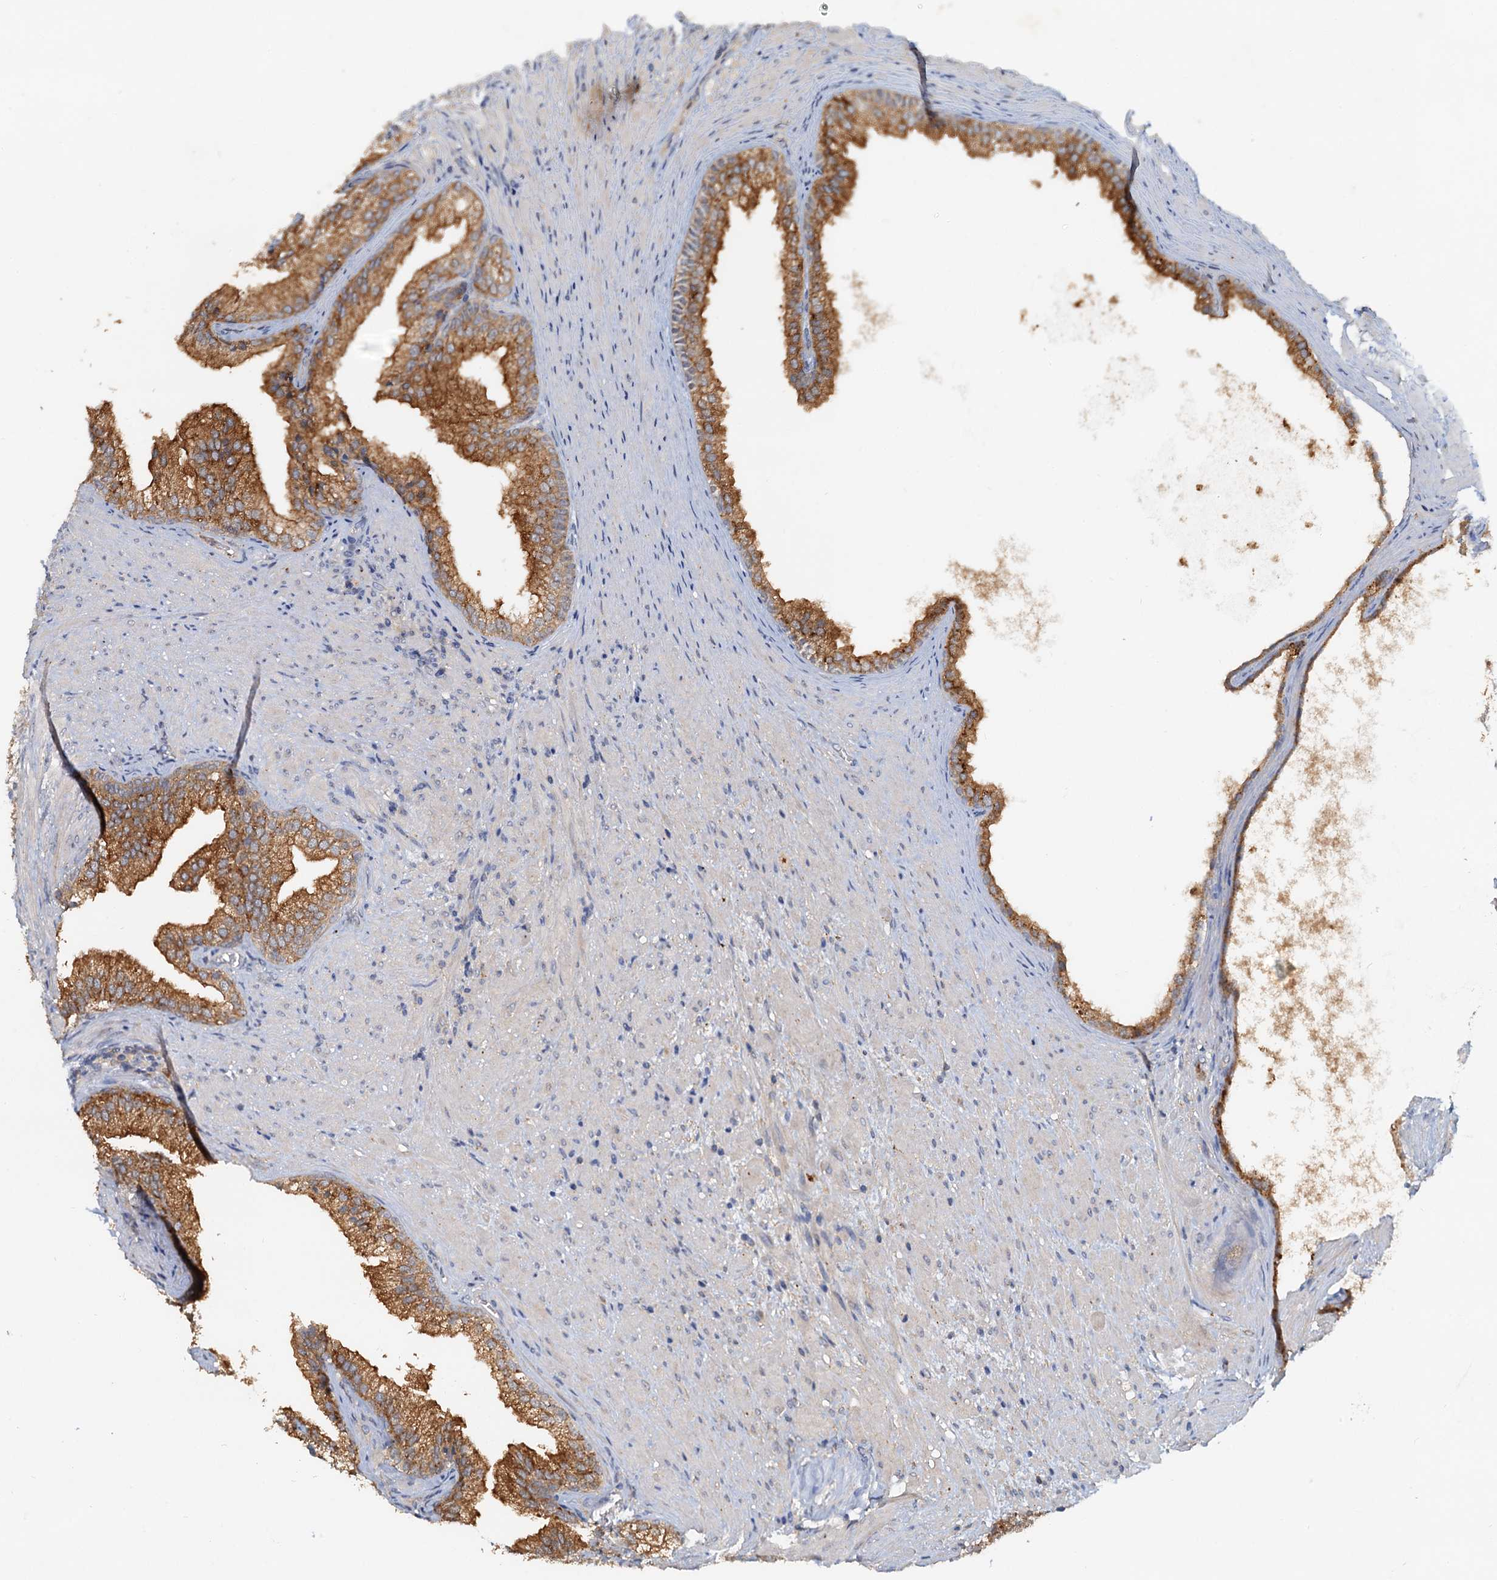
{"staining": {"intensity": "moderate", "quantity": ">75%", "location": "cytoplasmic/membranous"}, "tissue": "prostate", "cell_type": "Glandular cells", "image_type": "normal", "snomed": [{"axis": "morphology", "description": "Normal tissue, NOS"}, {"axis": "topography", "description": "Prostate"}], "caption": "Brown immunohistochemical staining in benign prostate demonstrates moderate cytoplasmic/membranous expression in approximately >75% of glandular cells.", "gene": "TOLLIP", "patient": {"sex": "male", "age": 76}}